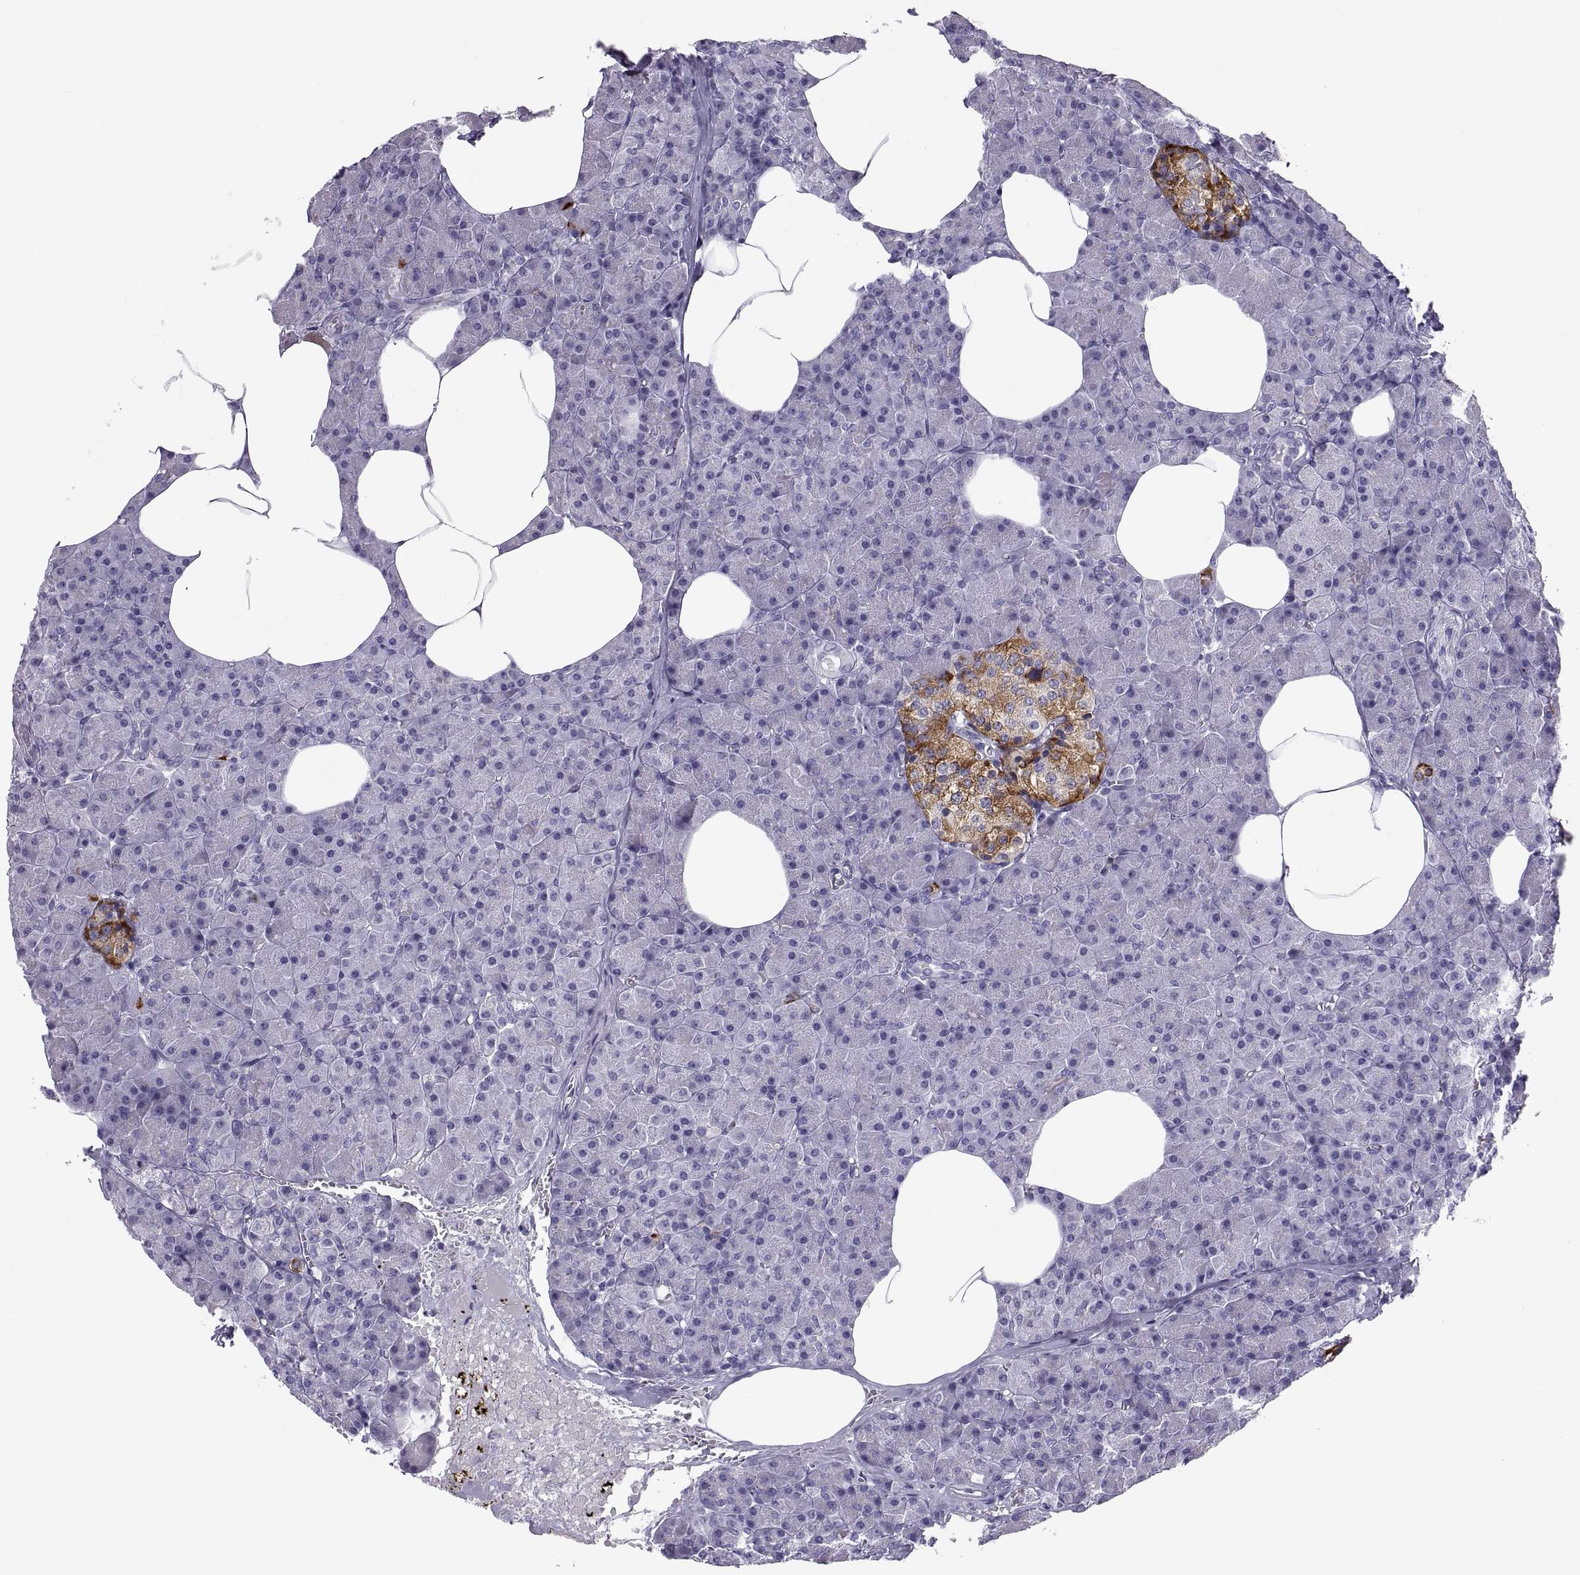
{"staining": {"intensity": "negative", "quantity": "none", "location": "none"}, "tissue": "pancreas", "cell_type": "Exocrine glandular cells", "image_type": "normal", "snomed": [{"axis": "morphology", "description": "Normal tissue, NOS"}, {"axis": "topography", "description": "Pancreas"}], "caption": "Immunohistochemistry image of normal pancreas: human pancreas stained with DAB (3,3'-diaminobenzidine) reveals no significant protein positivity in exocrine glandular cells.", "gene": "PCSK1N", "patient": {"sex": "female", "age": 45}}